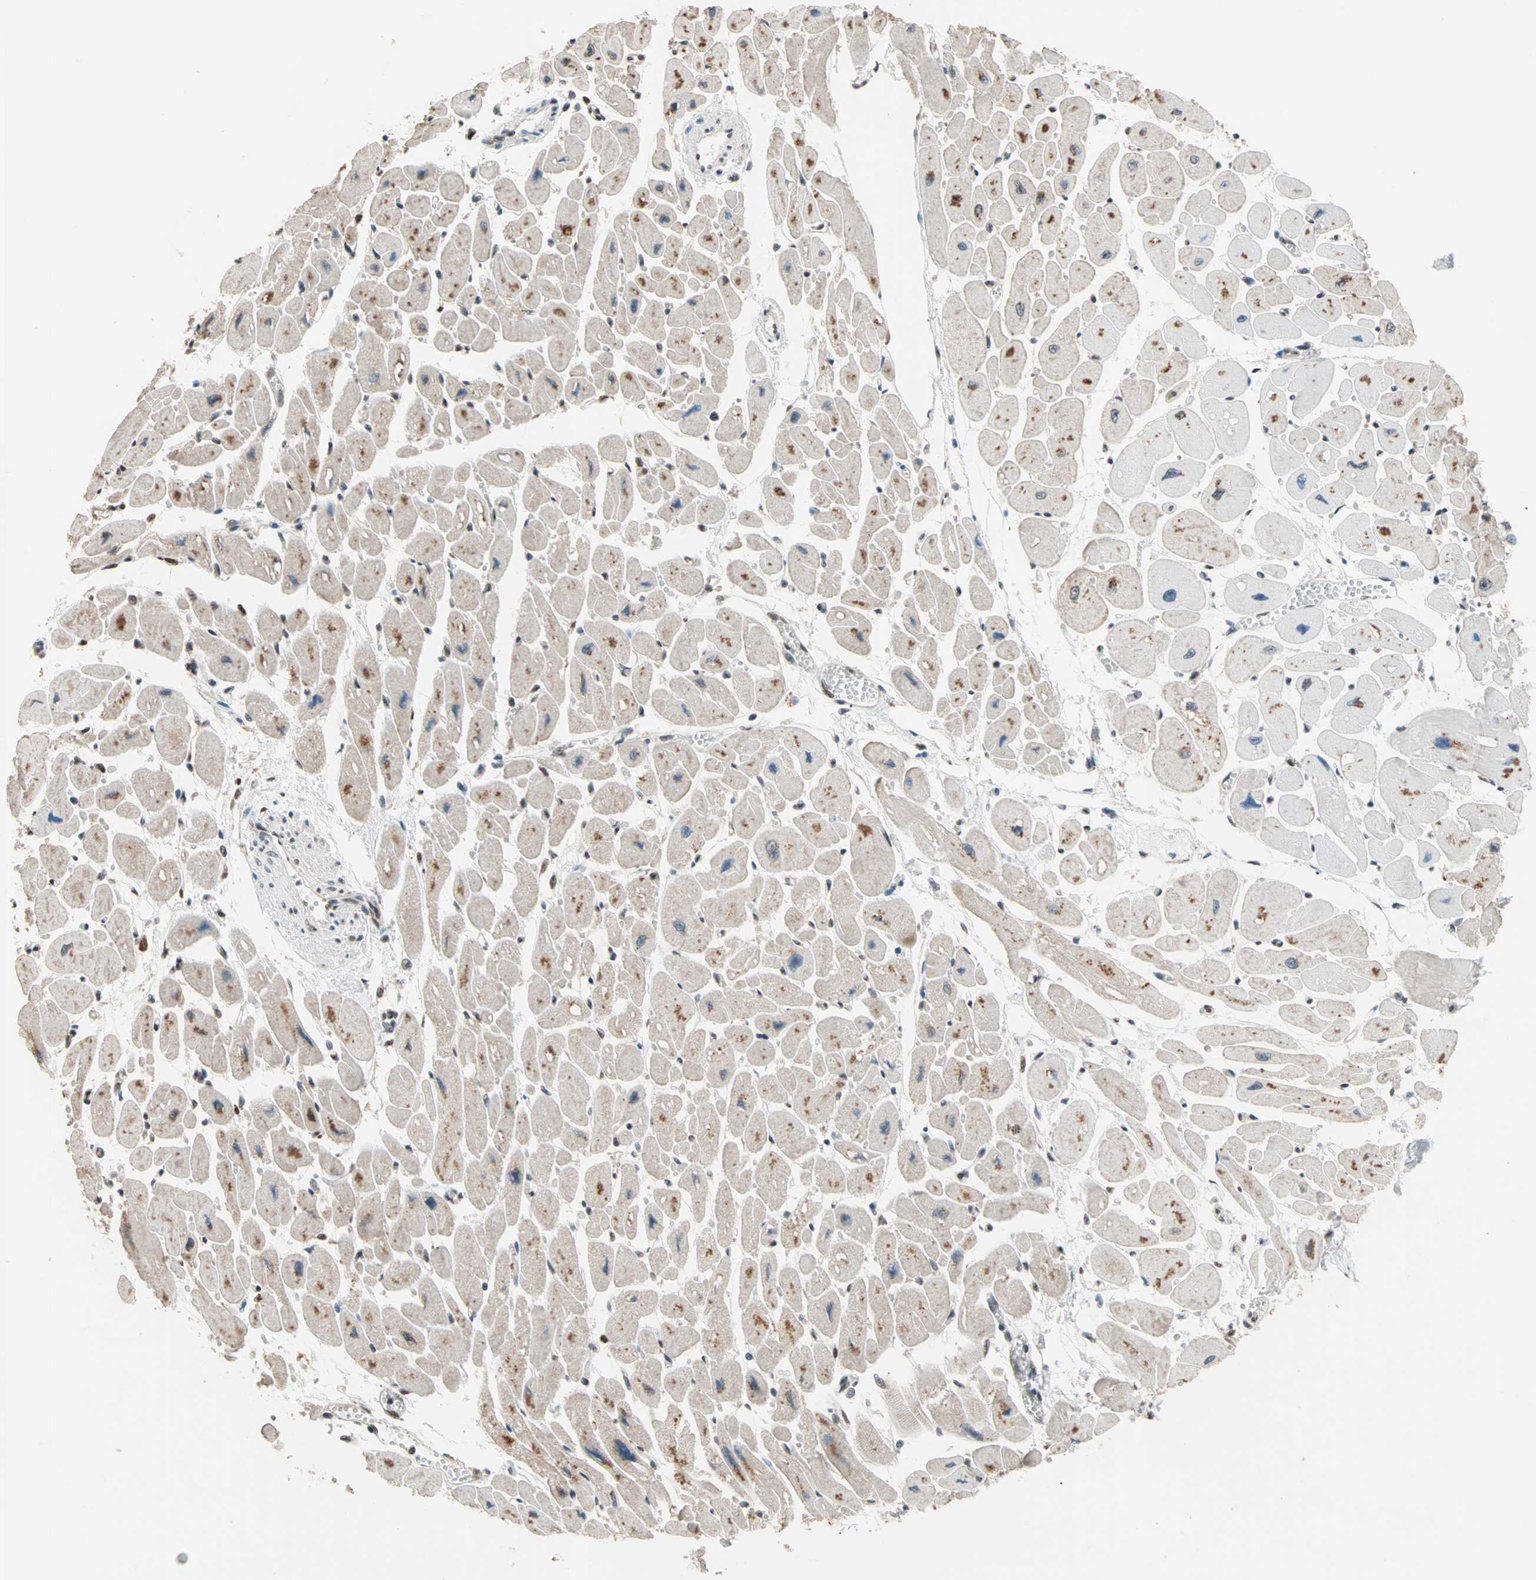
{"staining": {"intensity": "moderate", "quantity": ">75%", "location": "cytoplasmic/membranous,nuclear"}, "tissue": "heart muscle", "cell_type": "Cardiomyocytes", "image_type": "normal", "snomed": [{"axis": "morphology", "description": "Normal tissue, NOS"}, {"axis": "topography", "description": "Heart"}], "caption": "This is a photomicrograph of immunohistochemistry staining of benign heart muscle, which shows moderate expression in the cytoplasmic/membranous,nuclear of cardiomyocytes.", "gene": "DAZAP1", "patient": {"sex": "female", "age": 54}}